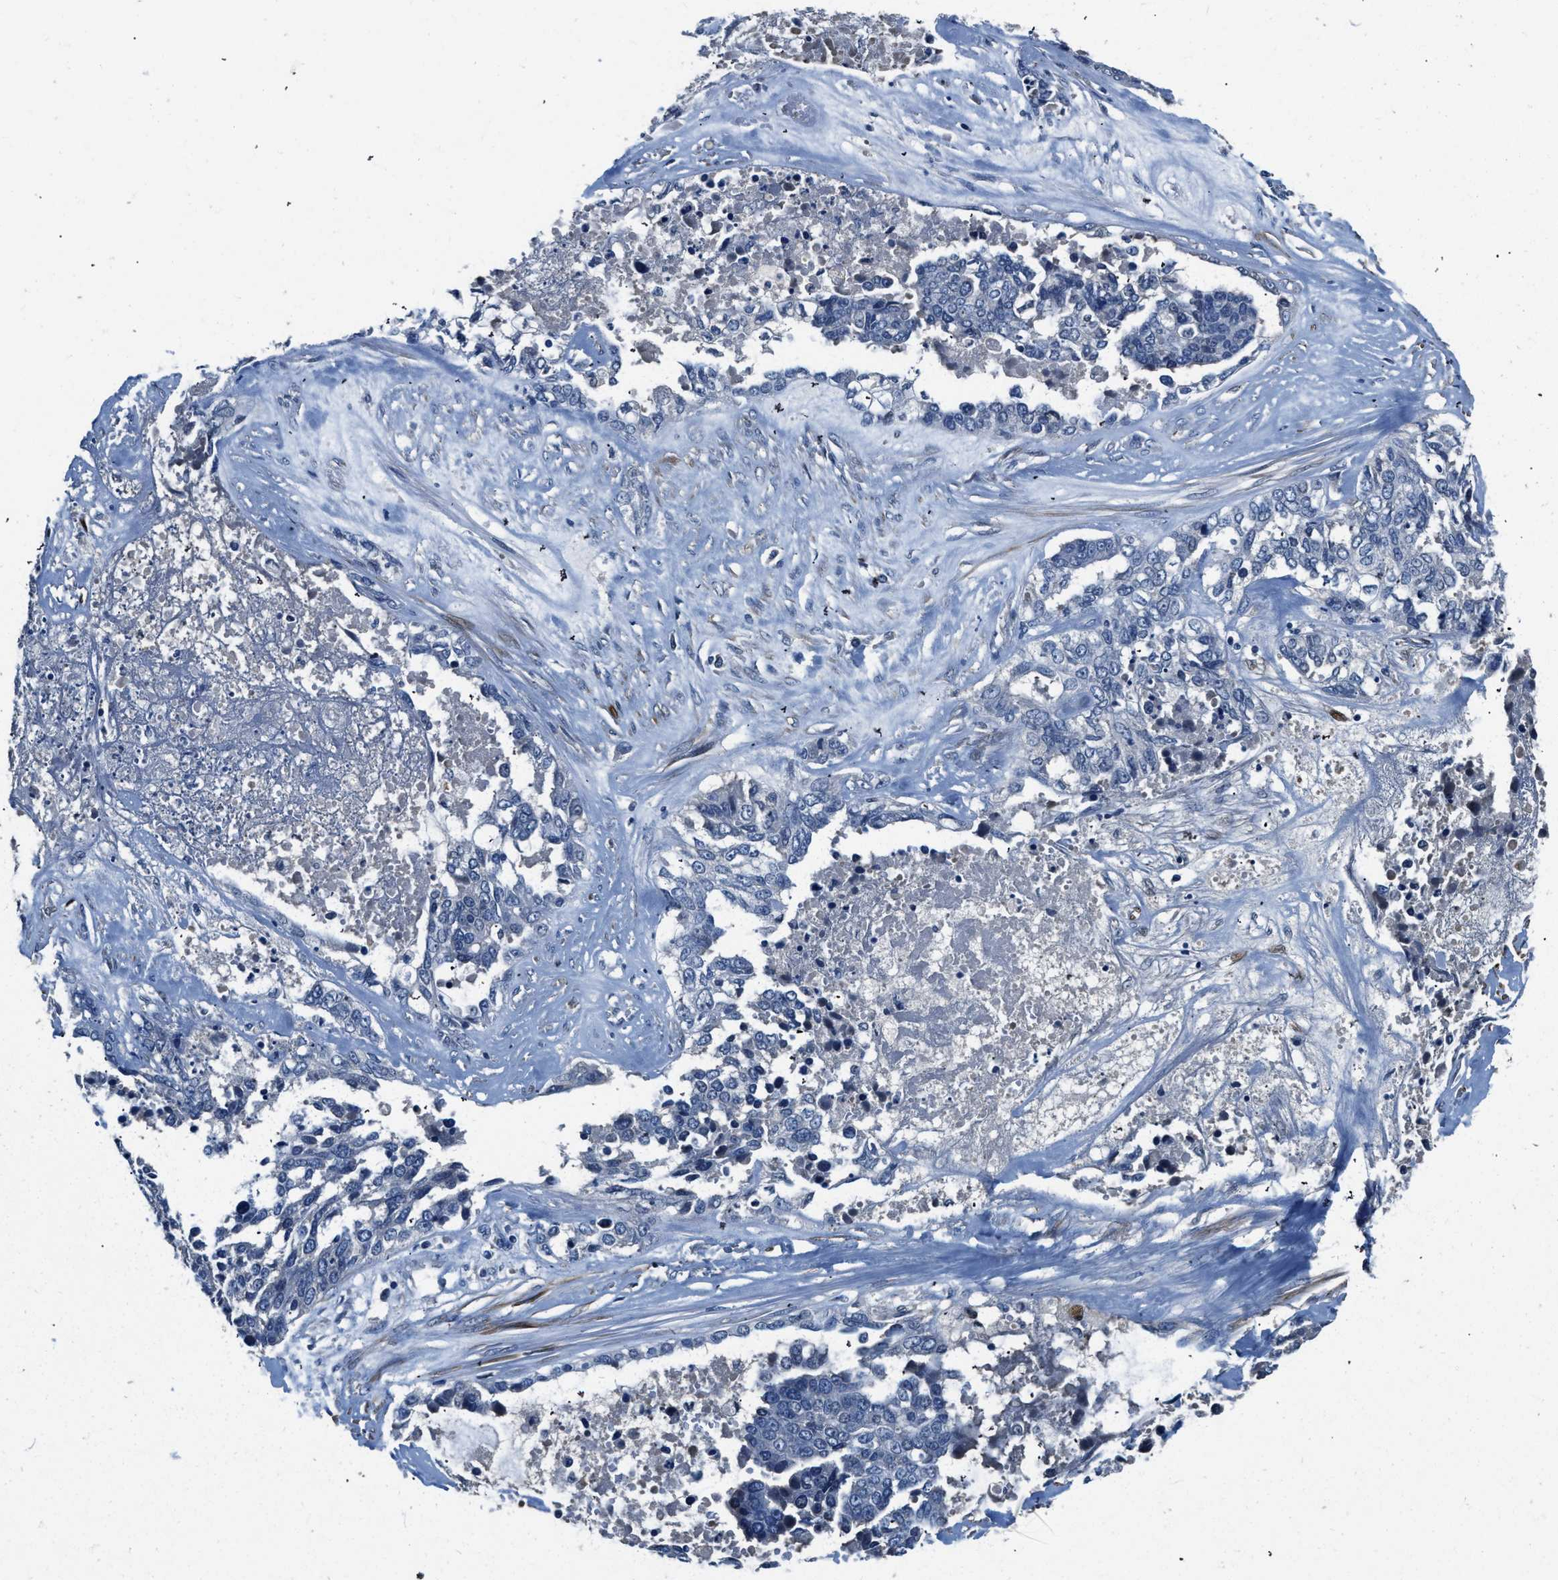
{"staining": {"intensity": "negative", "quantity": "none", "location": "none"}, "tissue": "ovarian cancer", "cell_type": "Tumor cells", "image_type": "cancer", "snomed": [{"axis": "morphology", "description": "Cystadenocarcinoma, serous, NOS"}, {"axis": "topography", "description": "Ovary"}], "caption": "Immunohistochemistry photomicrograph of neoplastic tissue: human serous cystadenocarcinoma (ovarian) stained with DAB reveals no significant protein expression in tumor cells. The staining was performed using DAB (3,3'-diaminobenzidine) to visualize the protein expression in brown, while the nuclei were stained in blue with hematoxylin (Magnification: 20x).", "gene": "LANCL2", "patient": {"sex": "female", "age": 44}}